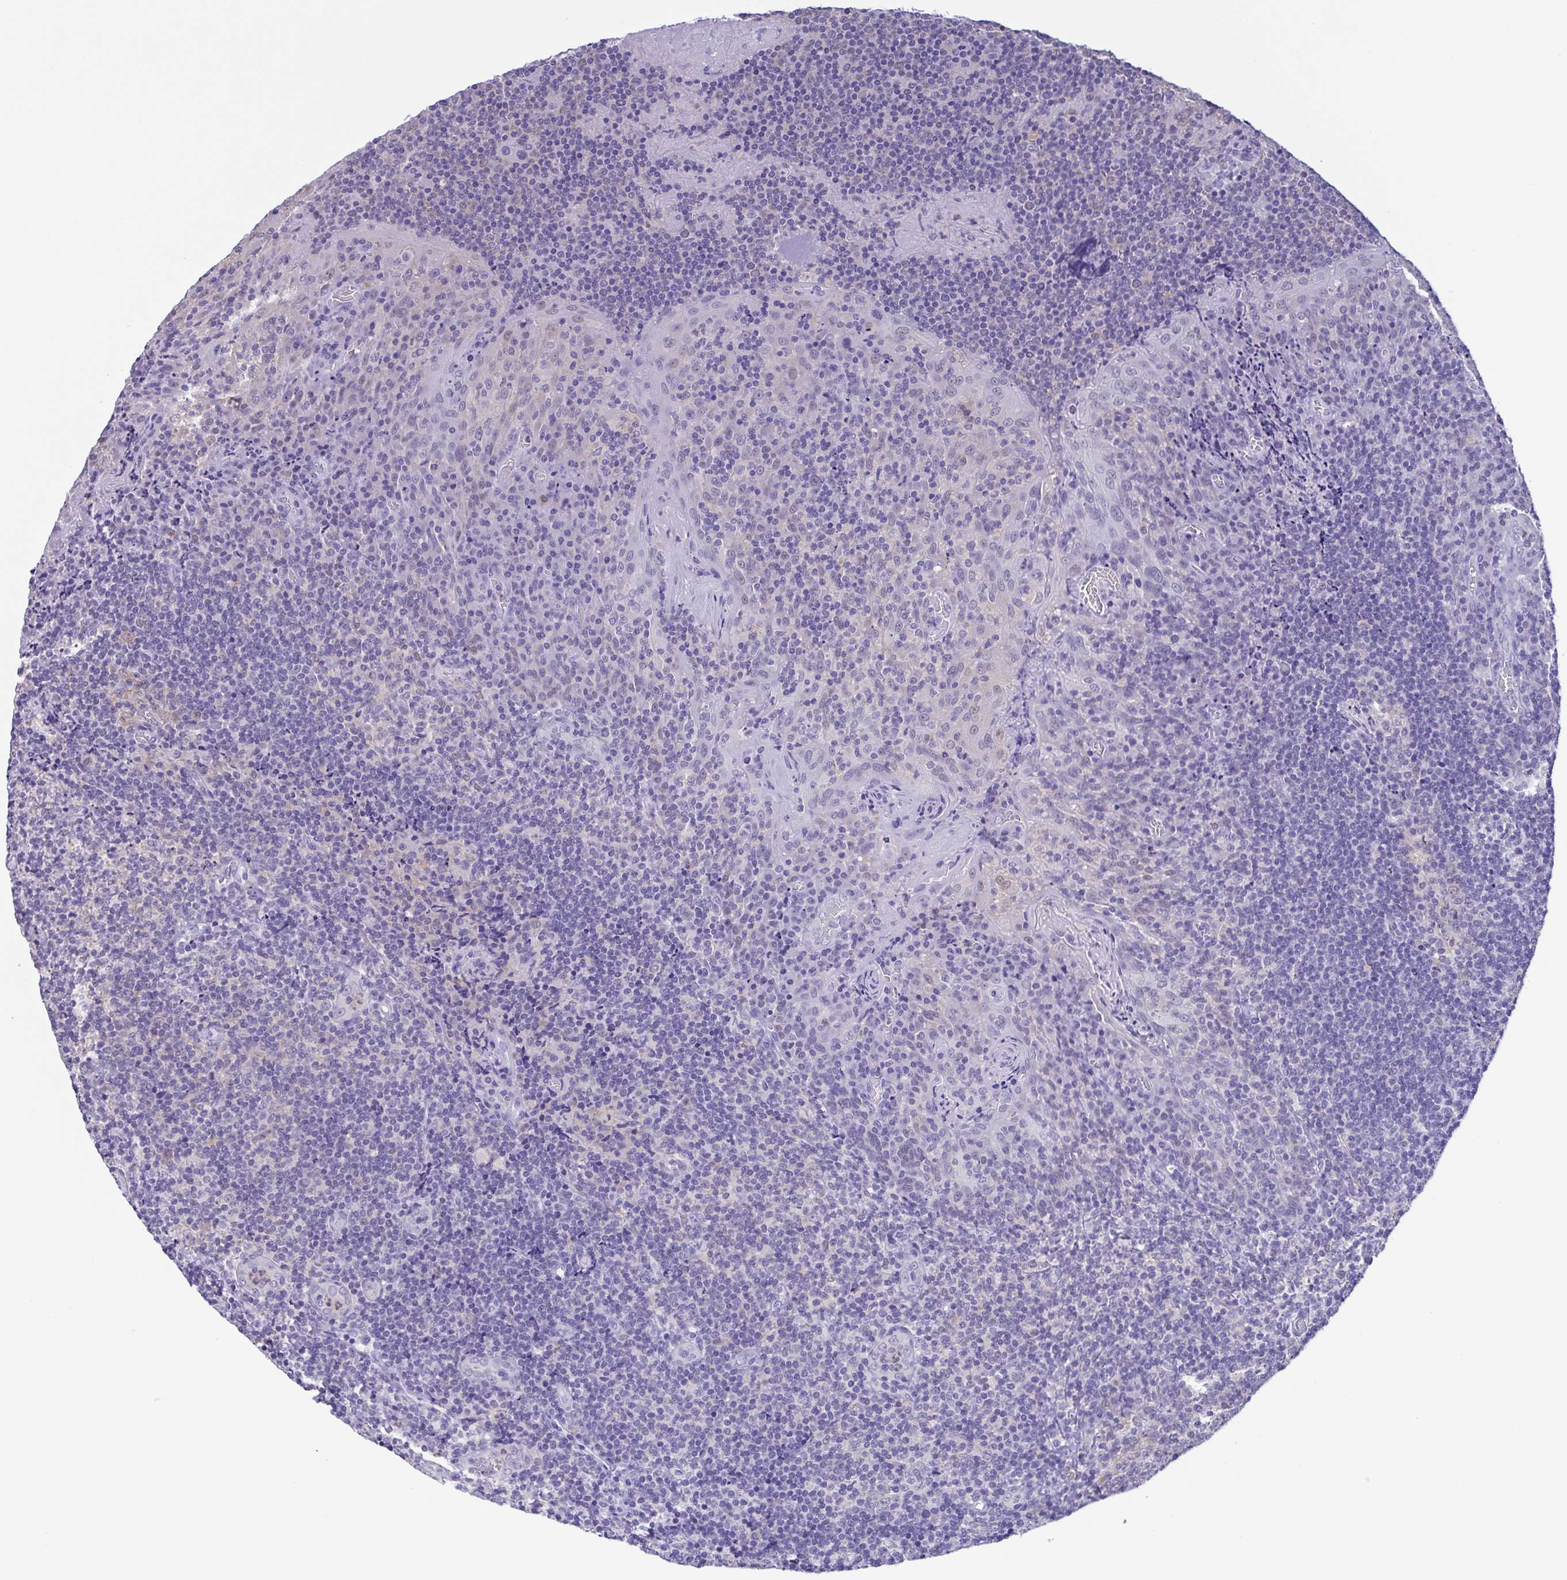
{"staining": {"intensity": "negative", "quantity": "none", "location": "none"}, "tissue": "tonsil", "cell_type": "Germinal center cells", "image_type": "normal", "snomed": [{"axis": "morphology", "description": "Normal tissue, NOS"}, {"axis": "topography", "description": "Tonsil"}], "caption": "Germinal center cells show no significant protein staining in benign tonsil. (DAB immunohistochemistry visualized using brightfield microscopy, high magnification).", "gene": "LDHC", "patient": {"sex": "male", "age": 17}}